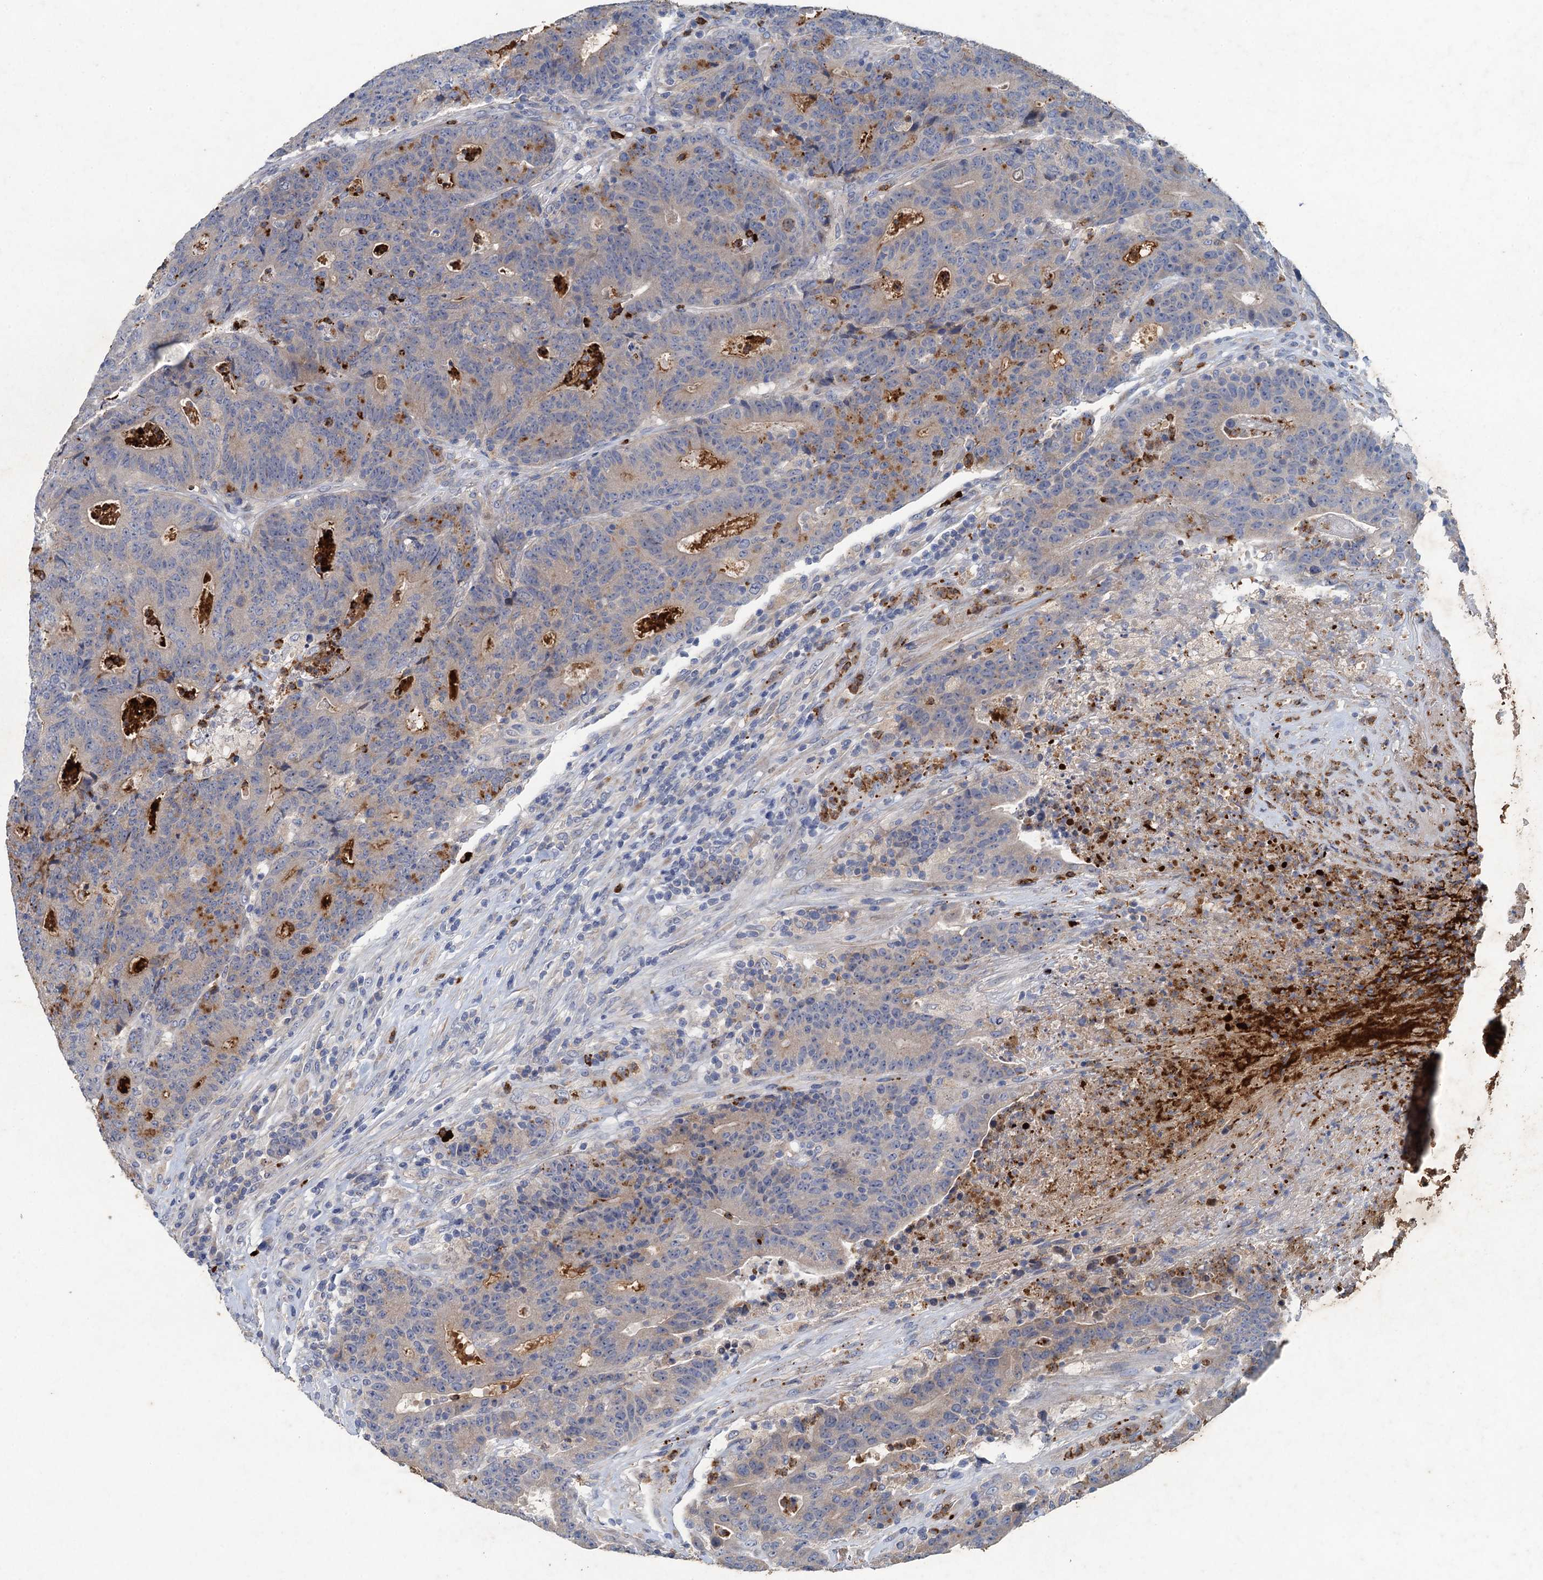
{"staining": {"intensity": "negative", "quantity": "none", "location": "none"}, "tissue": "colorectal cancer", "cell_type": "Tumor cells", "image_type": "cancer", "snomed": [{"axis": "morphology", "description": "Adenocarcinoma, NOS"}, {"axis": "topography", "description": "Colon"}], "caption": "An image of human colorectal cancer is negative for staining in tumor cells. (Immunohistochemistry, brightfield microscopy, high magnification).", "gene": "TPCN1", "patient": {"sex": "female", "age": 75}}